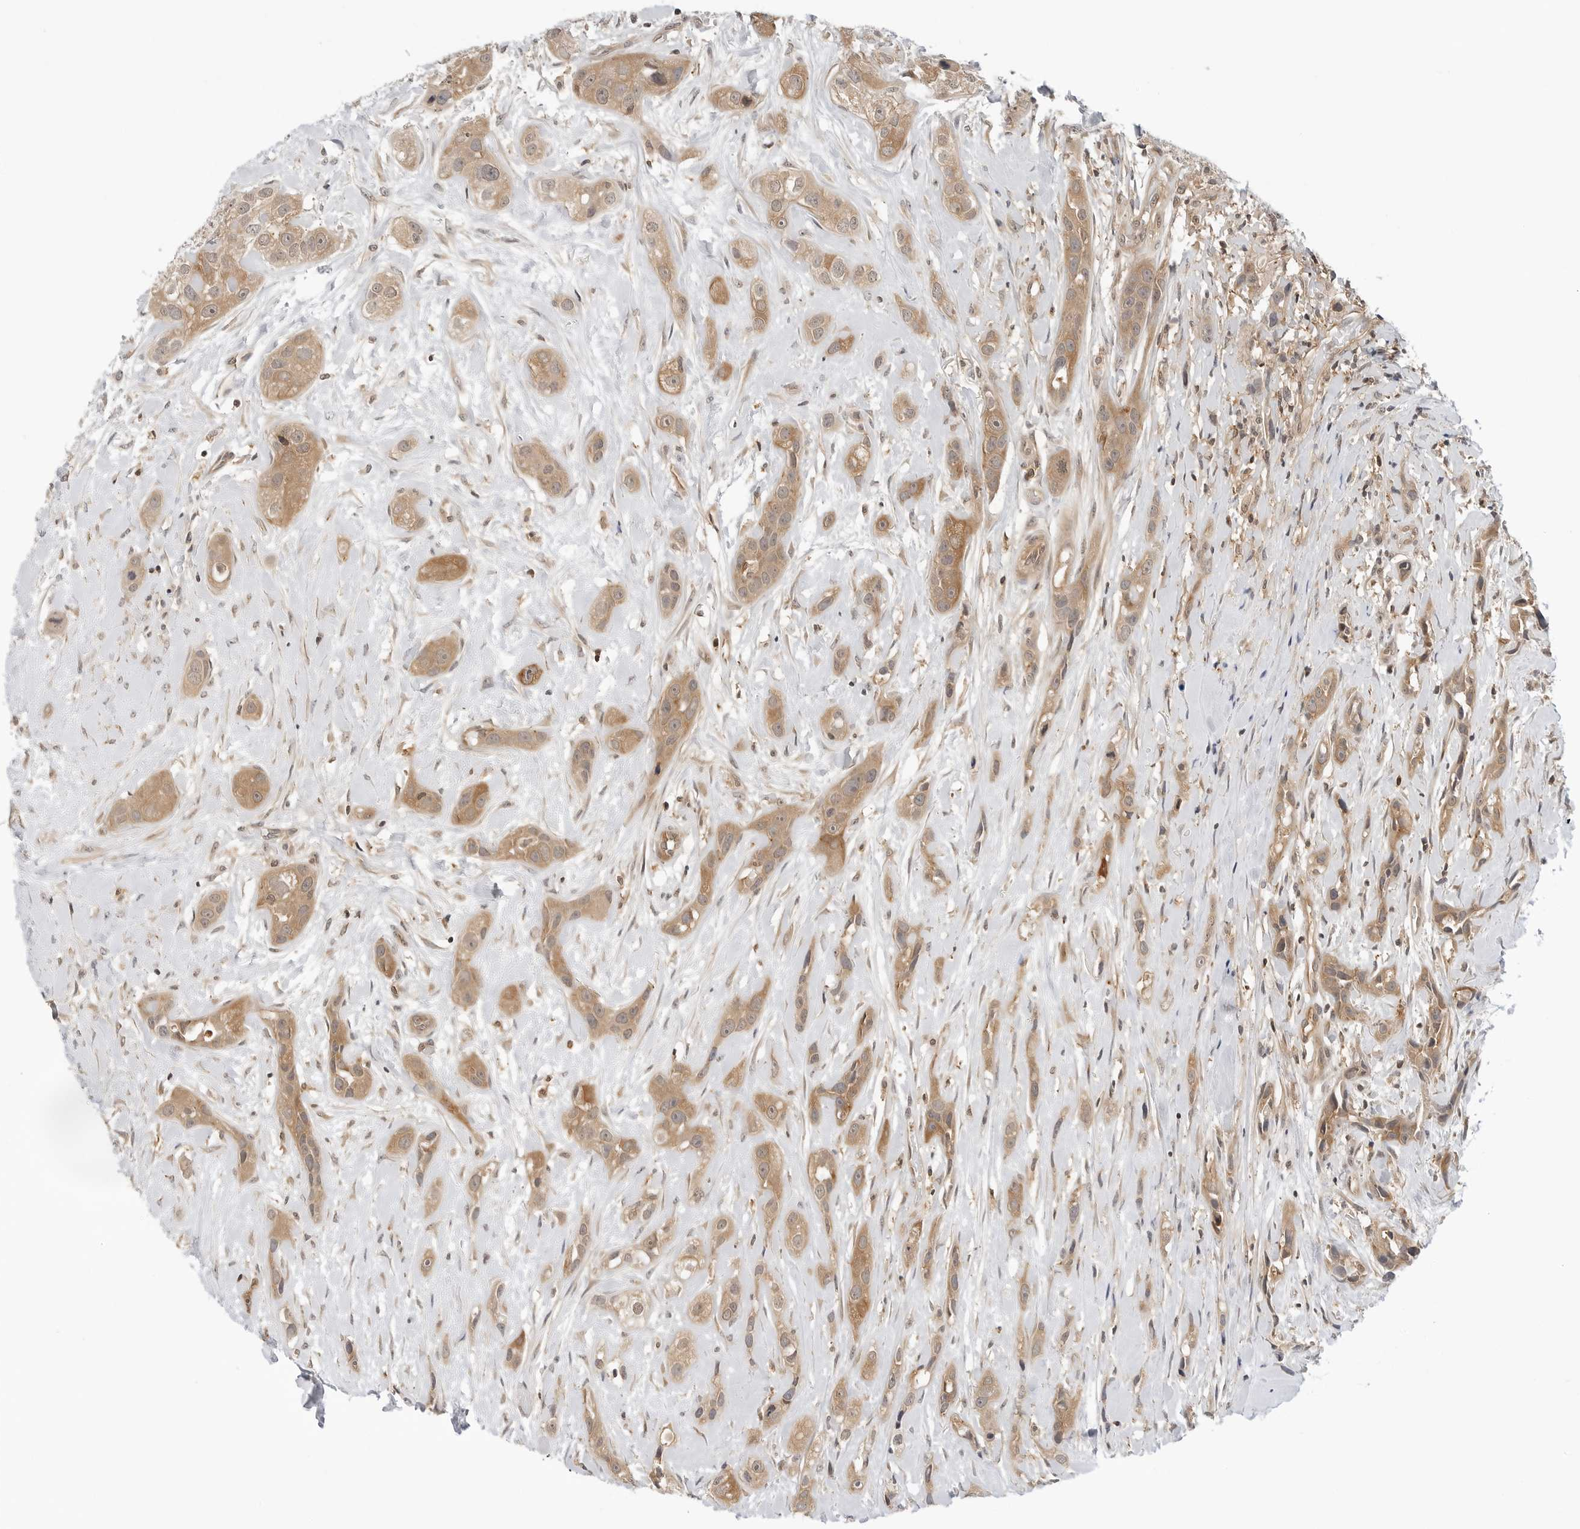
{"staining": {"intensity": "moderate", "quantity": ">75%", "location": "cytoplasmic/membranous"}, "tissue": "head and neck cancer", "cell_type": "Tumor cells", "image_type": "cancer", "snomed": [{"axis": "morphology", "description": "Normal tissue, NOS"}, {"axis": "morphology", "description": "Squamous cell carcinoma, NOS"}, {"axis": "topography", "description": "Skeletal muscle"}, {"axis": "topography", "description": "Head-Neck"}], "caption": "A high-resolution micrograph shows IHC staining of head and neck cancer (squamous cell carcinoma), which shows moderate cytoplasmic/membranous positivity in approximately >75% of tumor cells. The protein is stained brown, and the nuclei are stained in blue (DAB IHC with brightfield microscopy, high magnification).", "gene": "MAP2K5", "patient": {"sex": "male", "age": 51}}